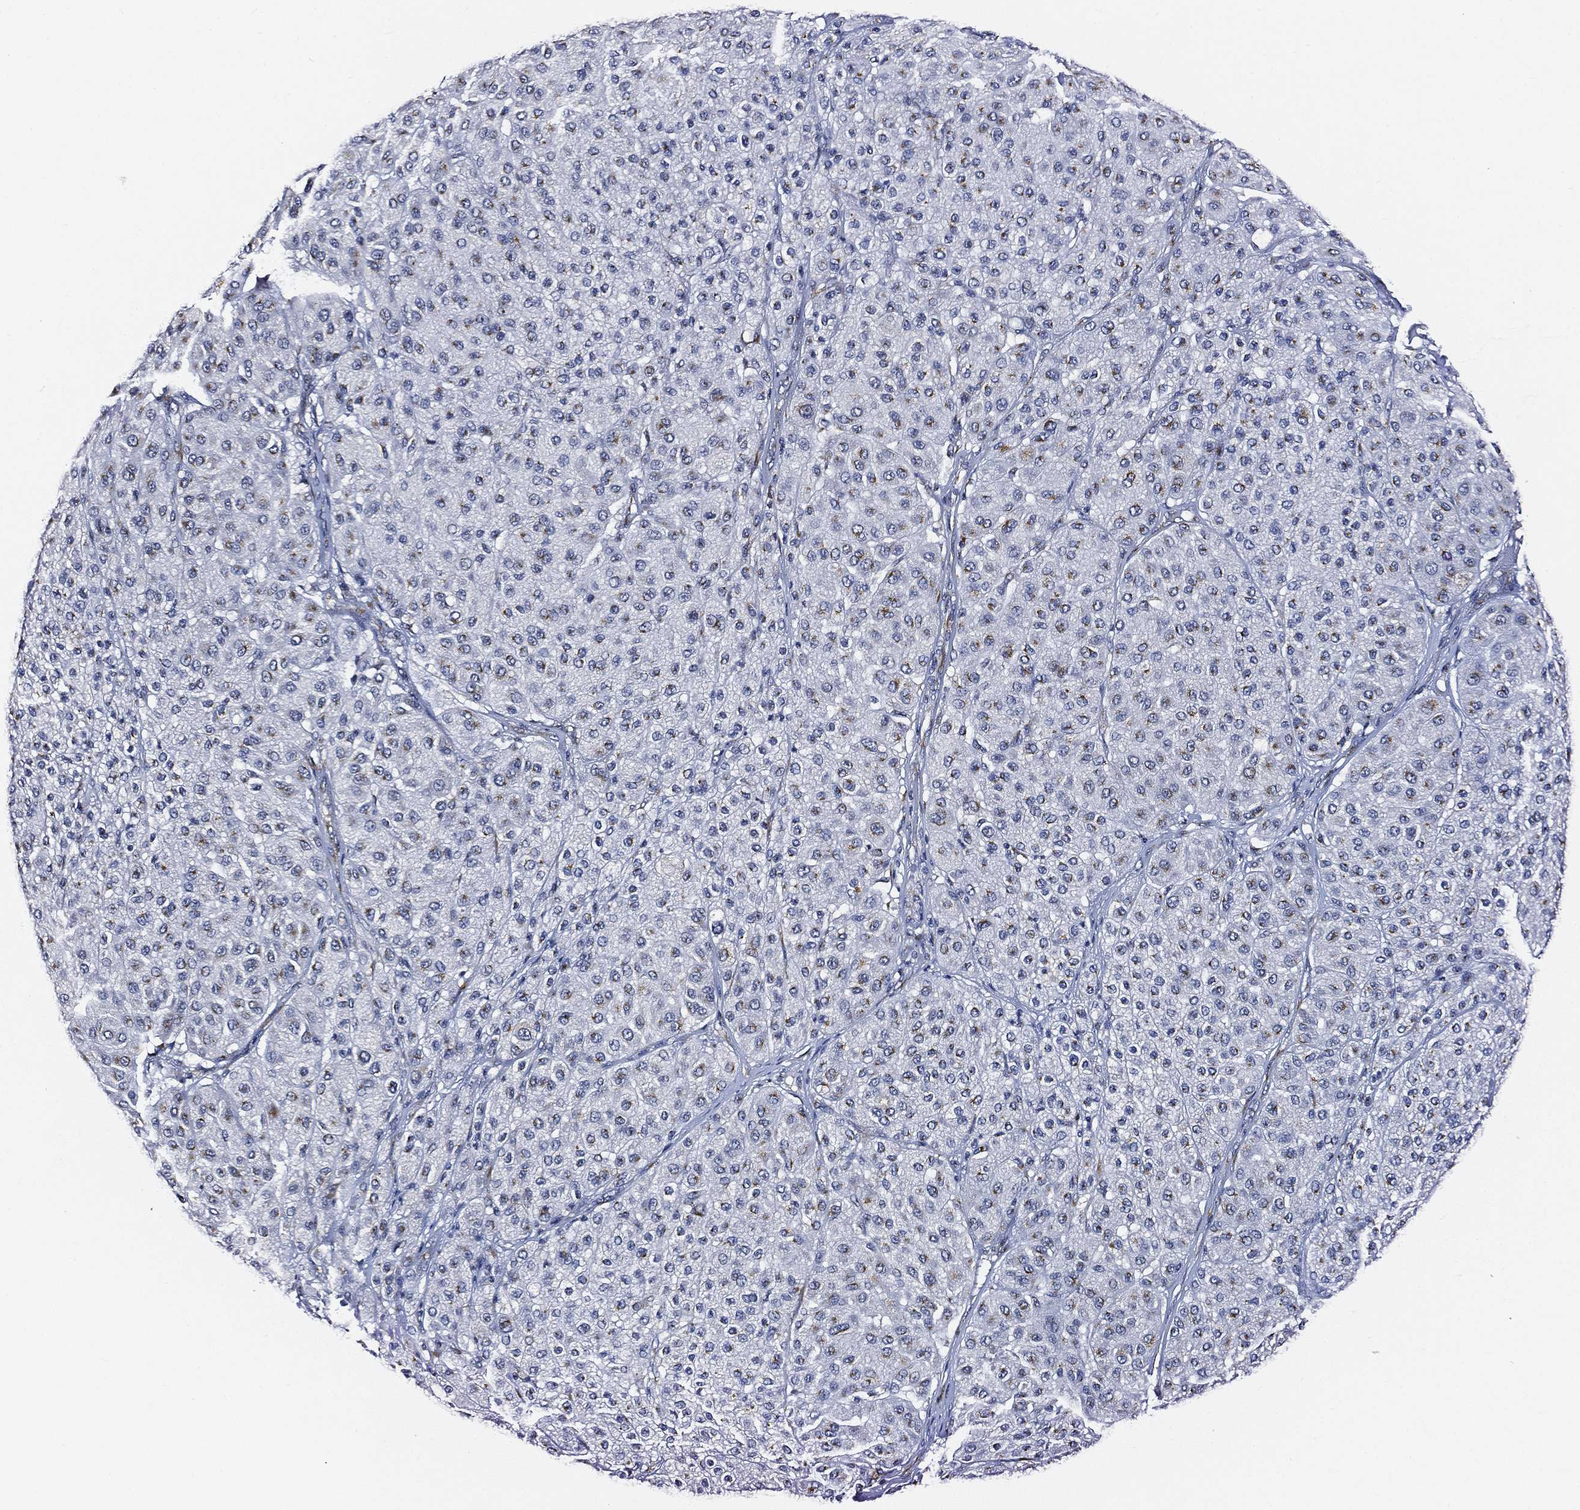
{"staining": {"intensity": "moderate", "quantity": "<25%", "location": "cytoplasmic/membranous"}, "tissue": "melanoma", "cell_type": "Tumor cells", "image_type": "cancer", "snomed": [{"axis": "morphology", "description": "Malignant melanoma, Metastatic site"}, {"axis": "topography", "description": "Smooth muscle"}], "caption": "IHC of human melanoma exhibits low levels of moderate cytoplasmic/membranous staining in approximately <25% of tumor cells.", "gene": "TICAM1", "patient": {"sex": "male", "age": 41}}